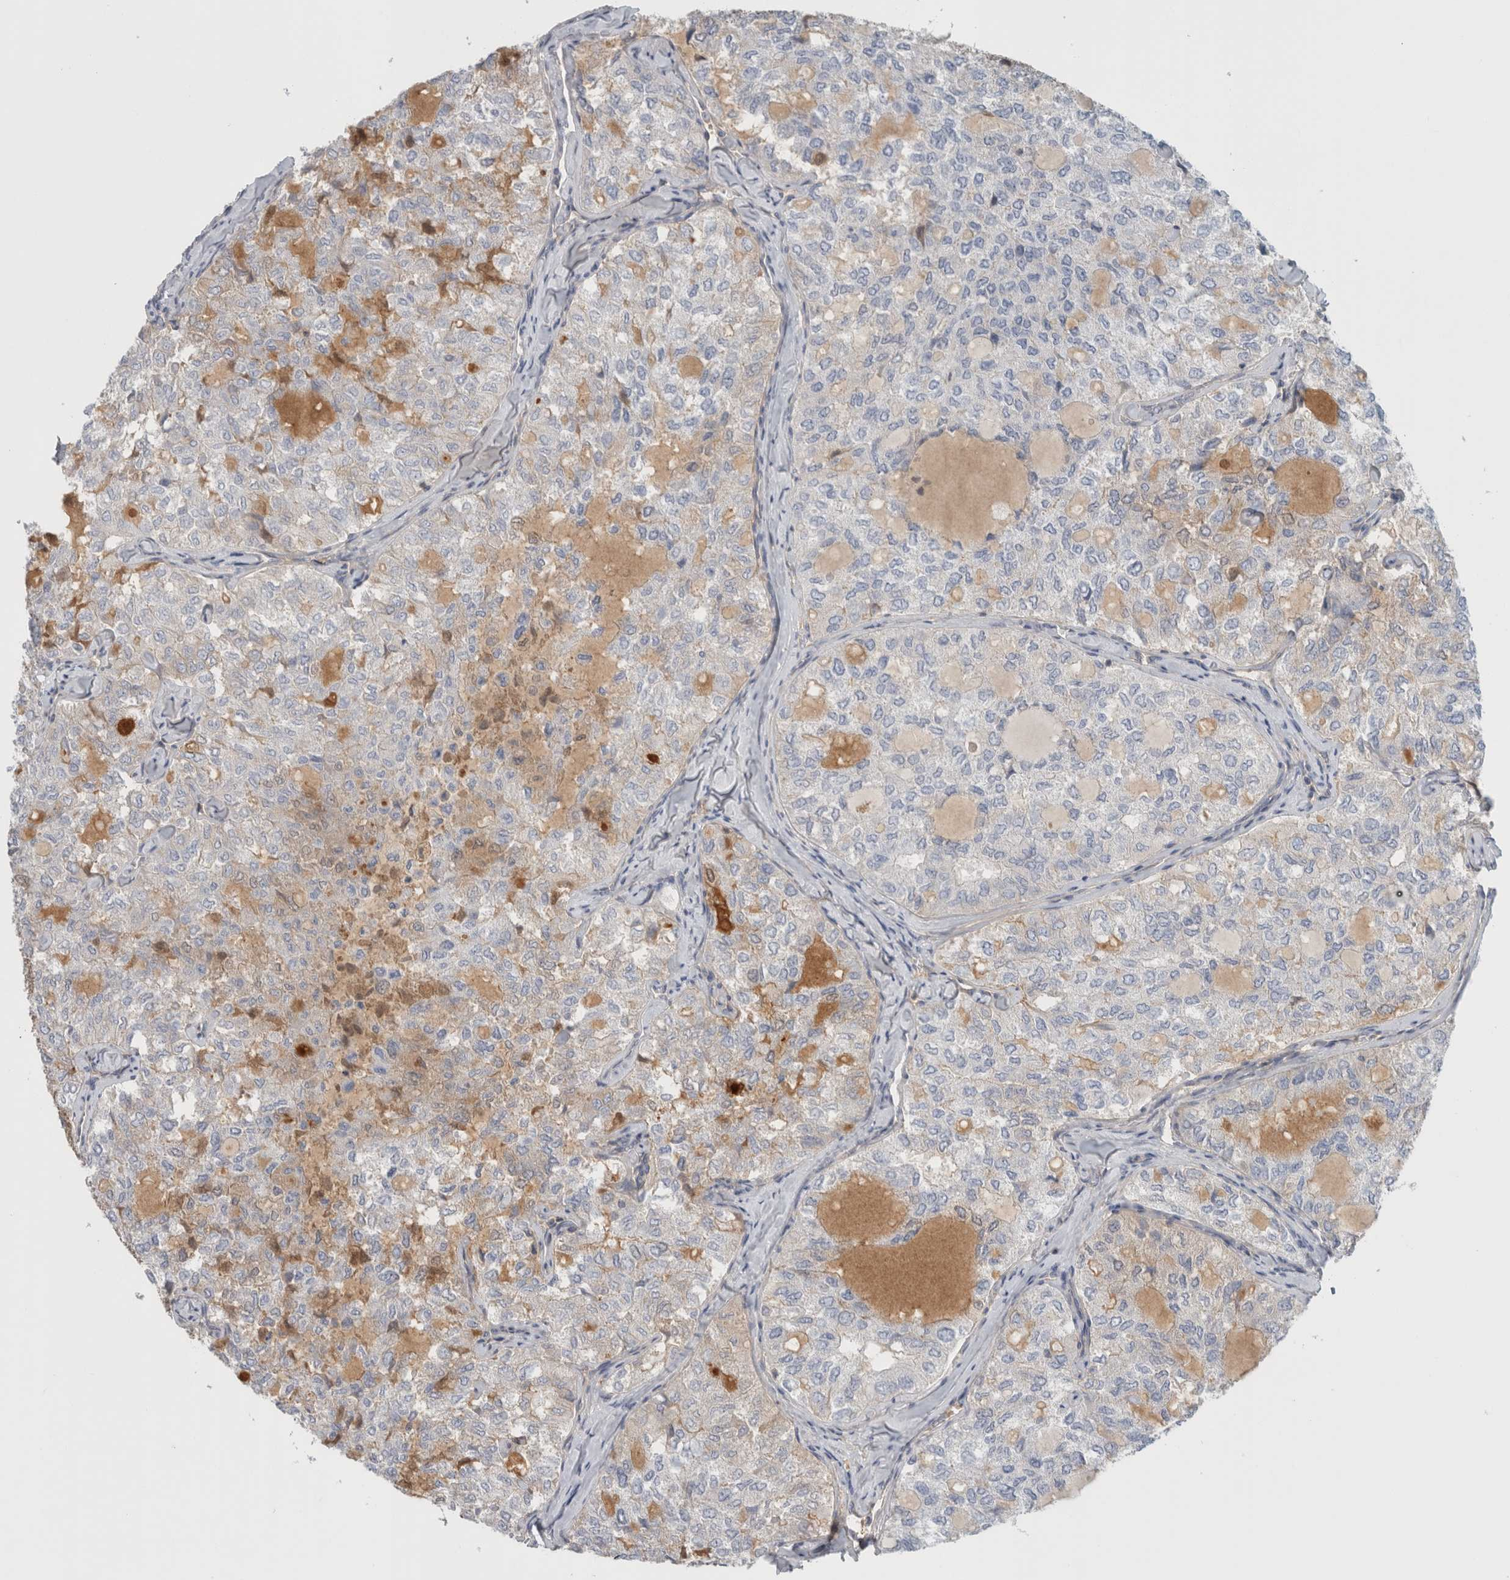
{"staining": {"intensity": "negative", "quantity": "none", "location": "none"}, "tissue": "thyroid cancer", "cell_type": "Tumor cells", "image_type": "cancer", "snomed": [{"axis": "morphology", "description": "Follicular adenoma carcinoma, NOS"}, {"axis": "topography", "description": "Thyroid gland"}], "caption": "Tumor cells show no significant protein positivity in follicular adenoma carcinoma (thyroid).", "gene": "CFI", "patient": {"sex": "male", "age": 75}}